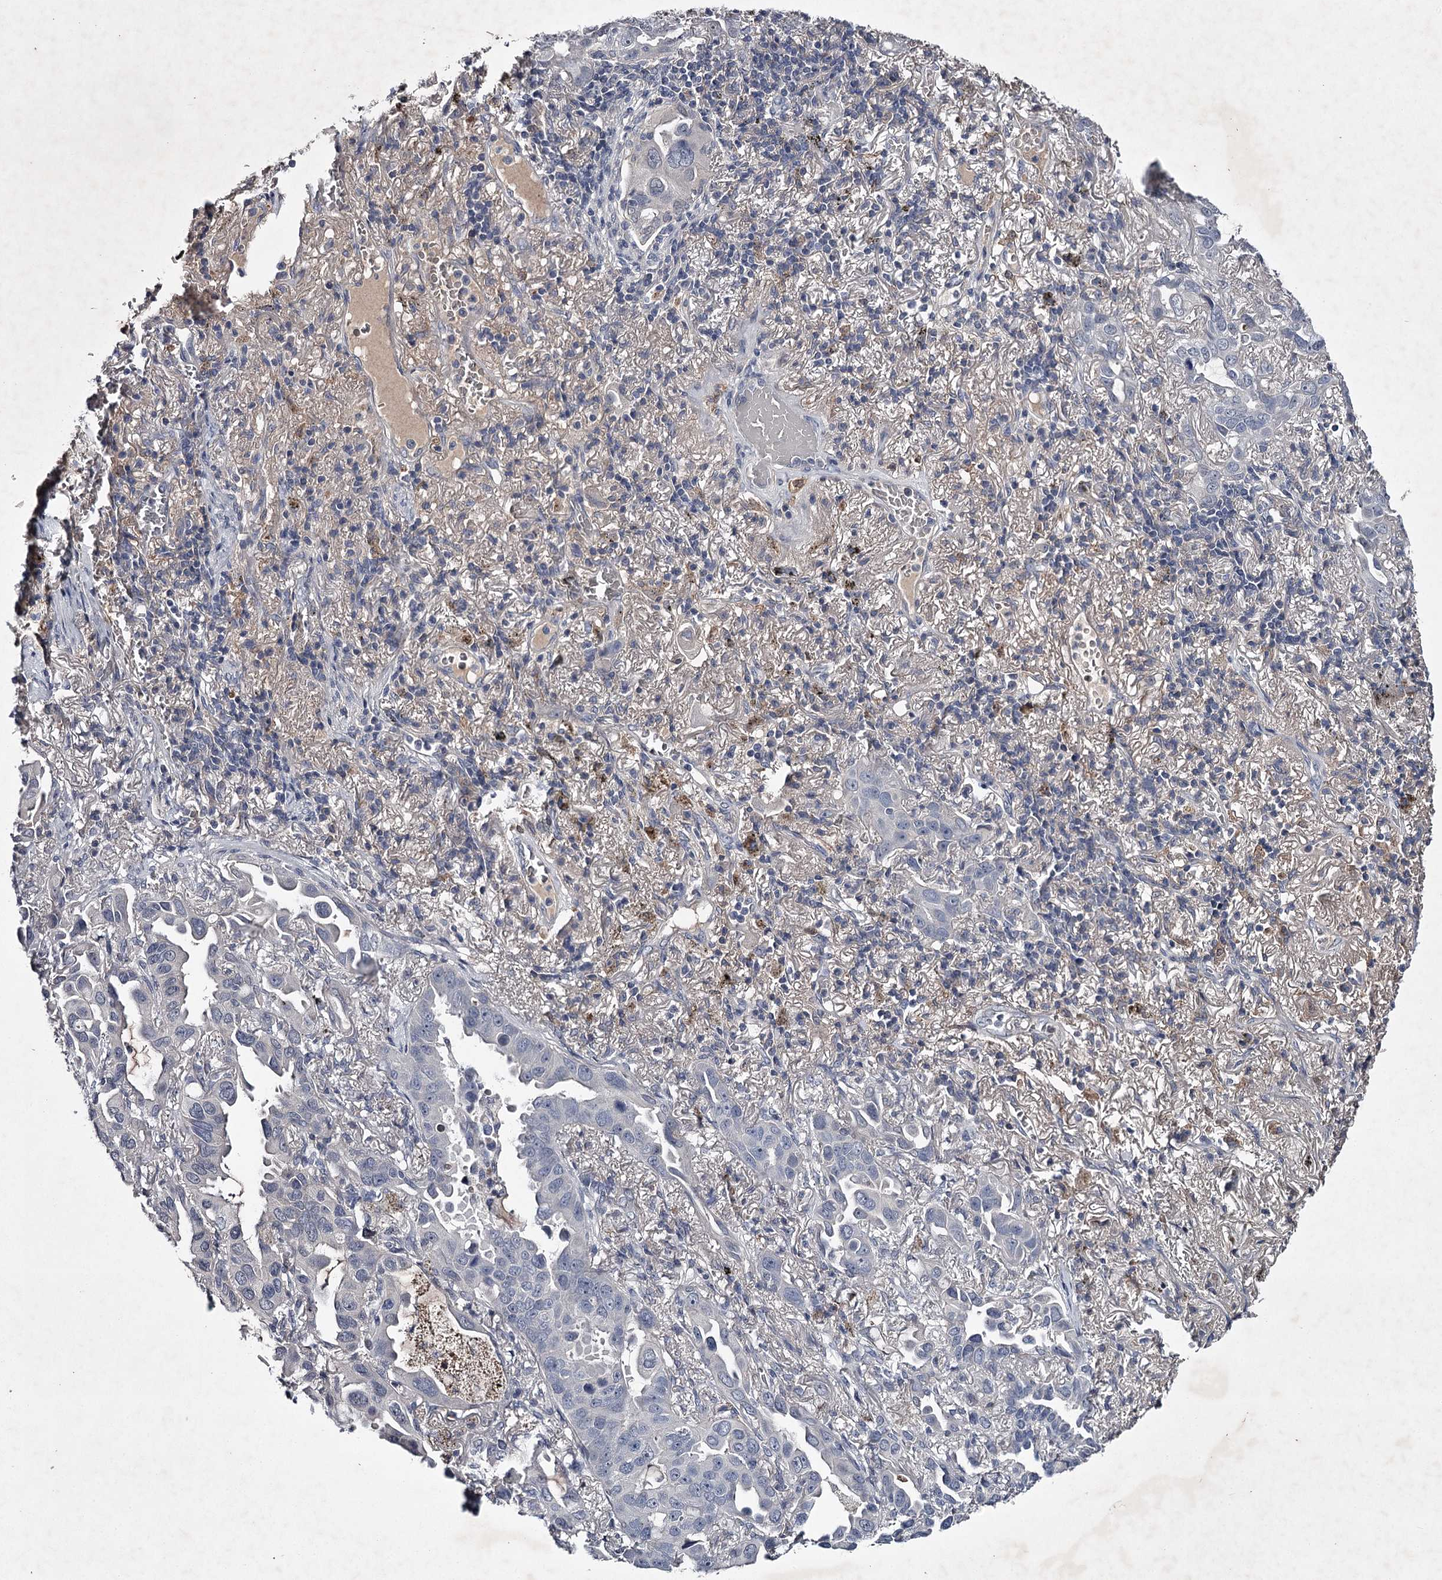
{"staining": {"intensity": "negative", "quantity": "none", "location": "none"}, "tissue": "lung cancer", "cell_type": "Tumor cells", "image_type": "cancer", "snomed": [{"axis": "morphology", "description": "Adenocarcinoma, NOS"}, {"axis": "topography", "description": "Lung"}], "caption": "Protein analysis of lung cancer (adenocarcinoma) reveals no significant staining in tumor cells.", "gene": "FDXACB1", "patient": {"sex": "male", "age": 64}}